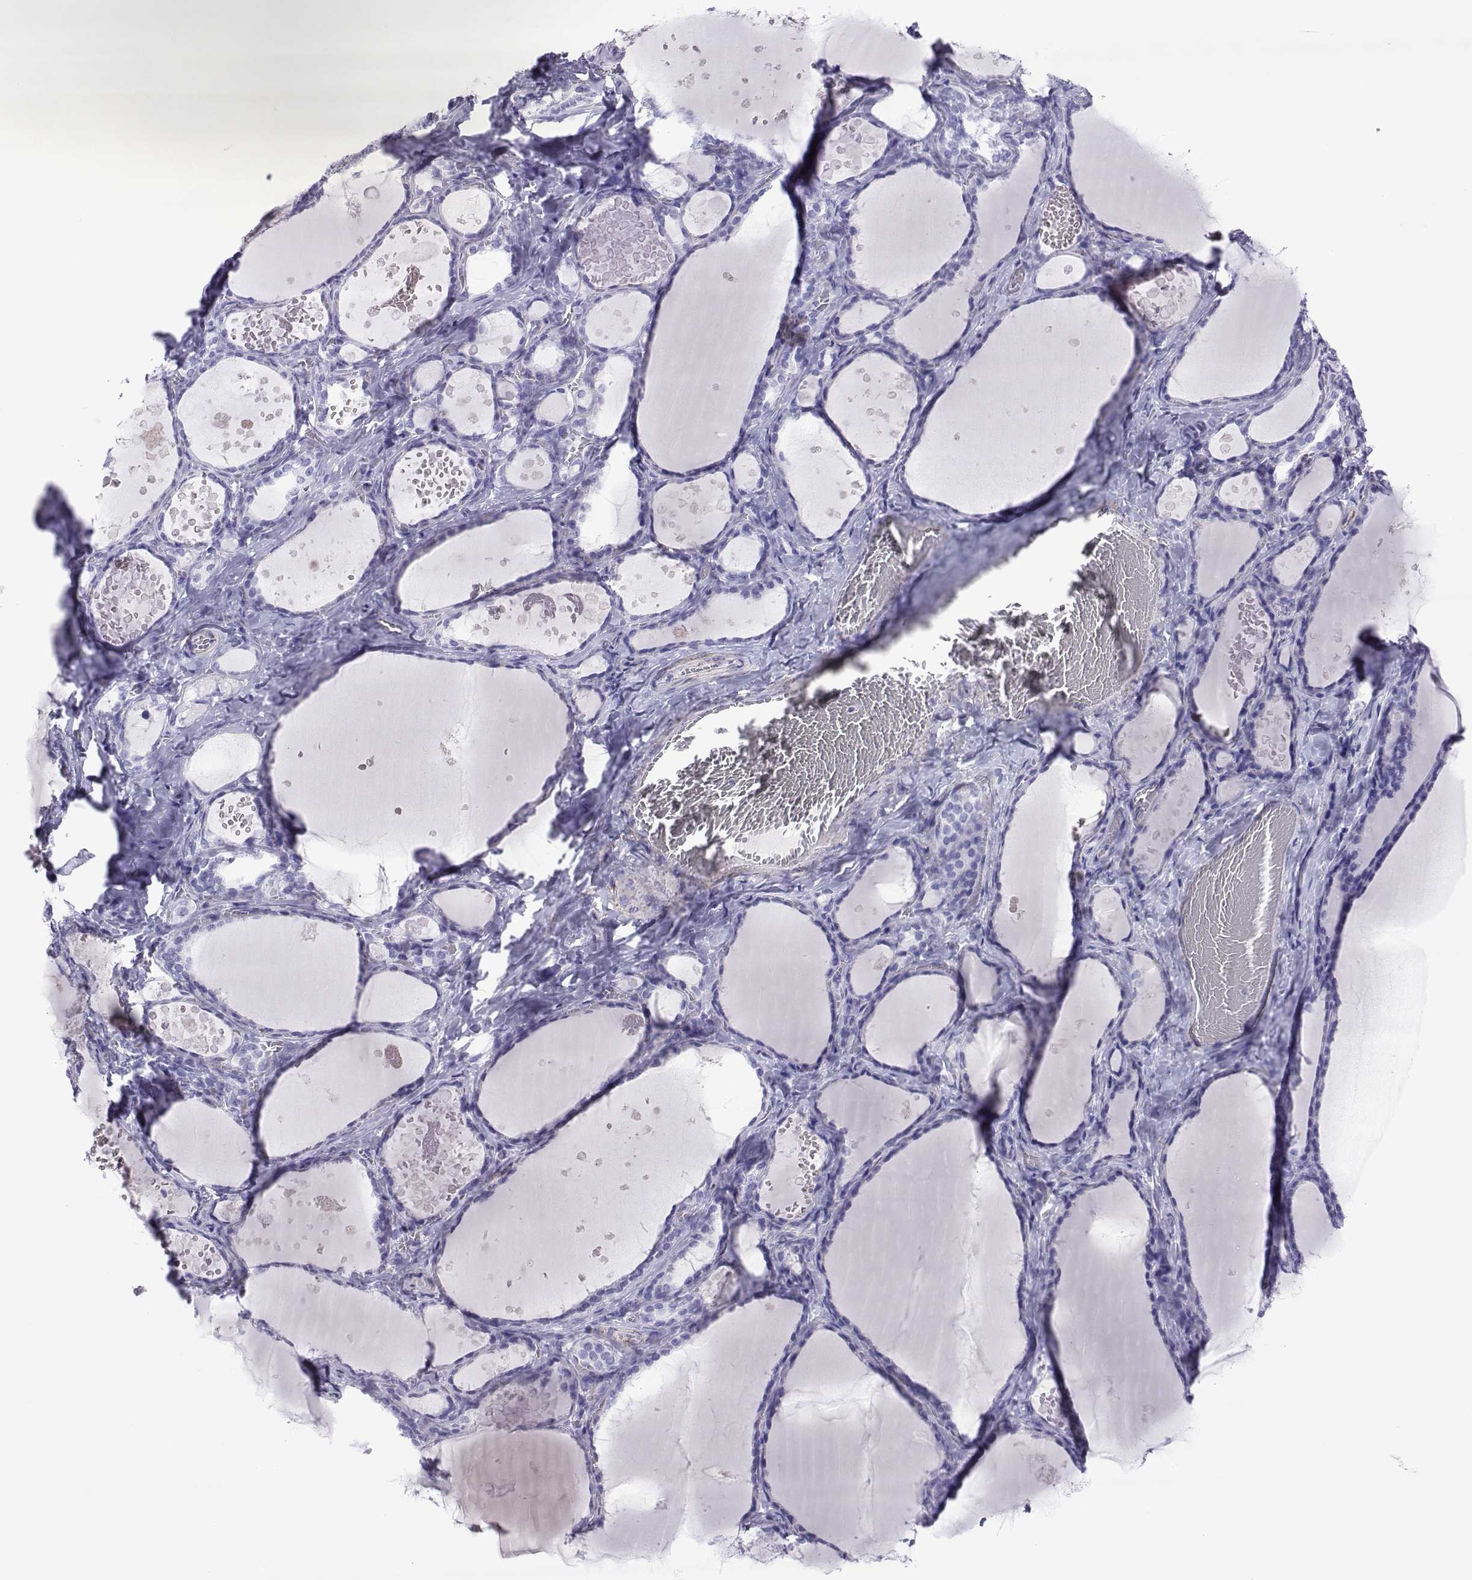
{"staining": {"intensity": "negative", "quantity": "none", "location": "none"}, "tissue": "thyroid gland", "cell_type": "Glandular cells", "image_type": "normal", "snomed": [{"axis": "morphology", "description": "Normal tissue, NOS"}, {"axis": "topography", "description": "Thyroid gland"}], "caption": "IHC micrograph of normal thyroid gland: human thyroid gland stained with DAB displays no significant protein staining in glandular cells.", "gene": "SPANXA1", "patient": {"sex": "female", "age": 56}}